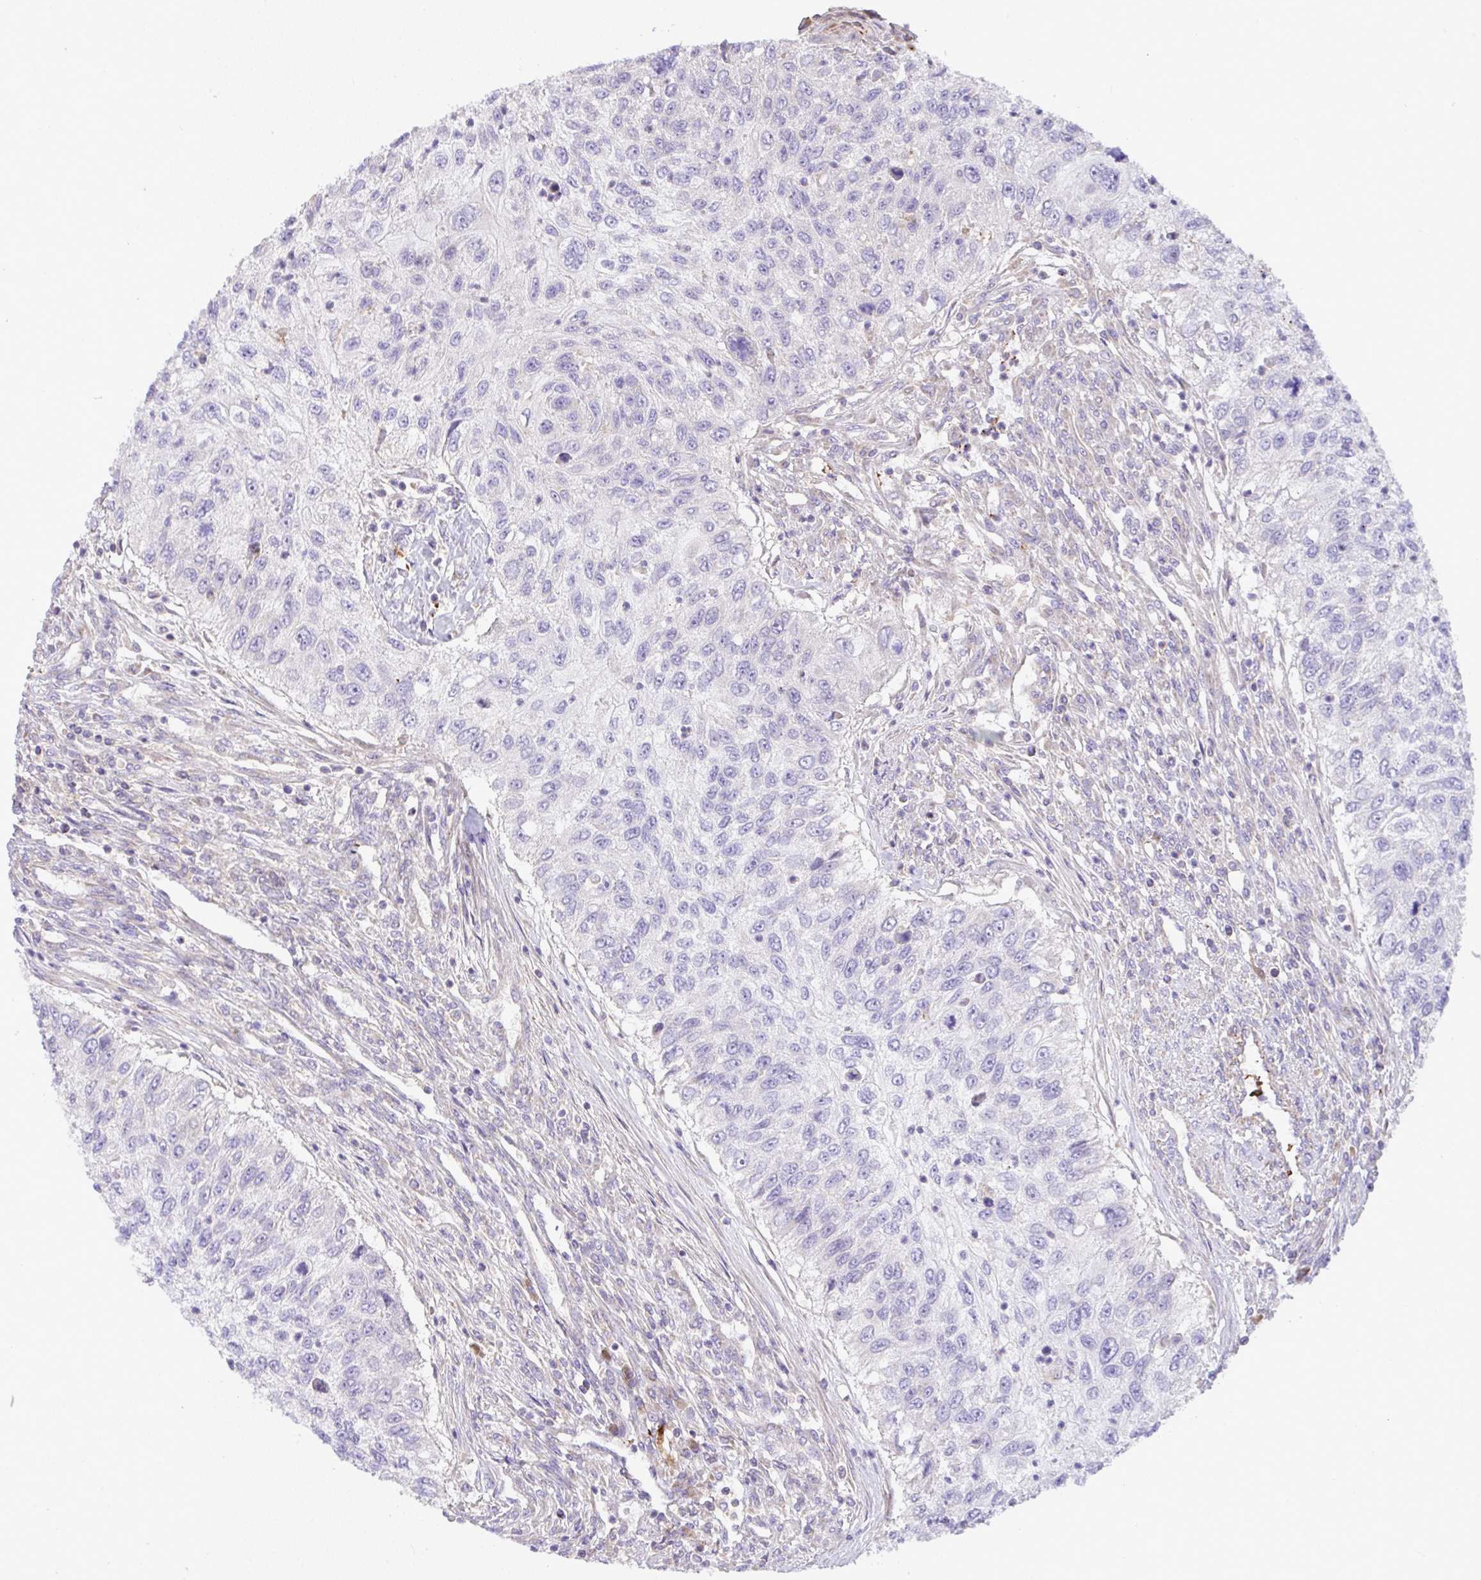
{"staining": {"intensity": "negative", "quantity": "none", "location": "none"}, "tissue": "urothelial cancer", "cell_type": "Tumor cells", "image_type": "cancer", "snomed": [{"axis": "morphology", "description": "Urothelial carcinoma, High grade"}, {"axis": "topography", "description": "Urinary bladder"}], "caption": "Tumor cells show no significant protein expression in urothelial carcinoma (high-grade).", "gene": "GRID2", "patient": {"sex": "female", "age": 60}}